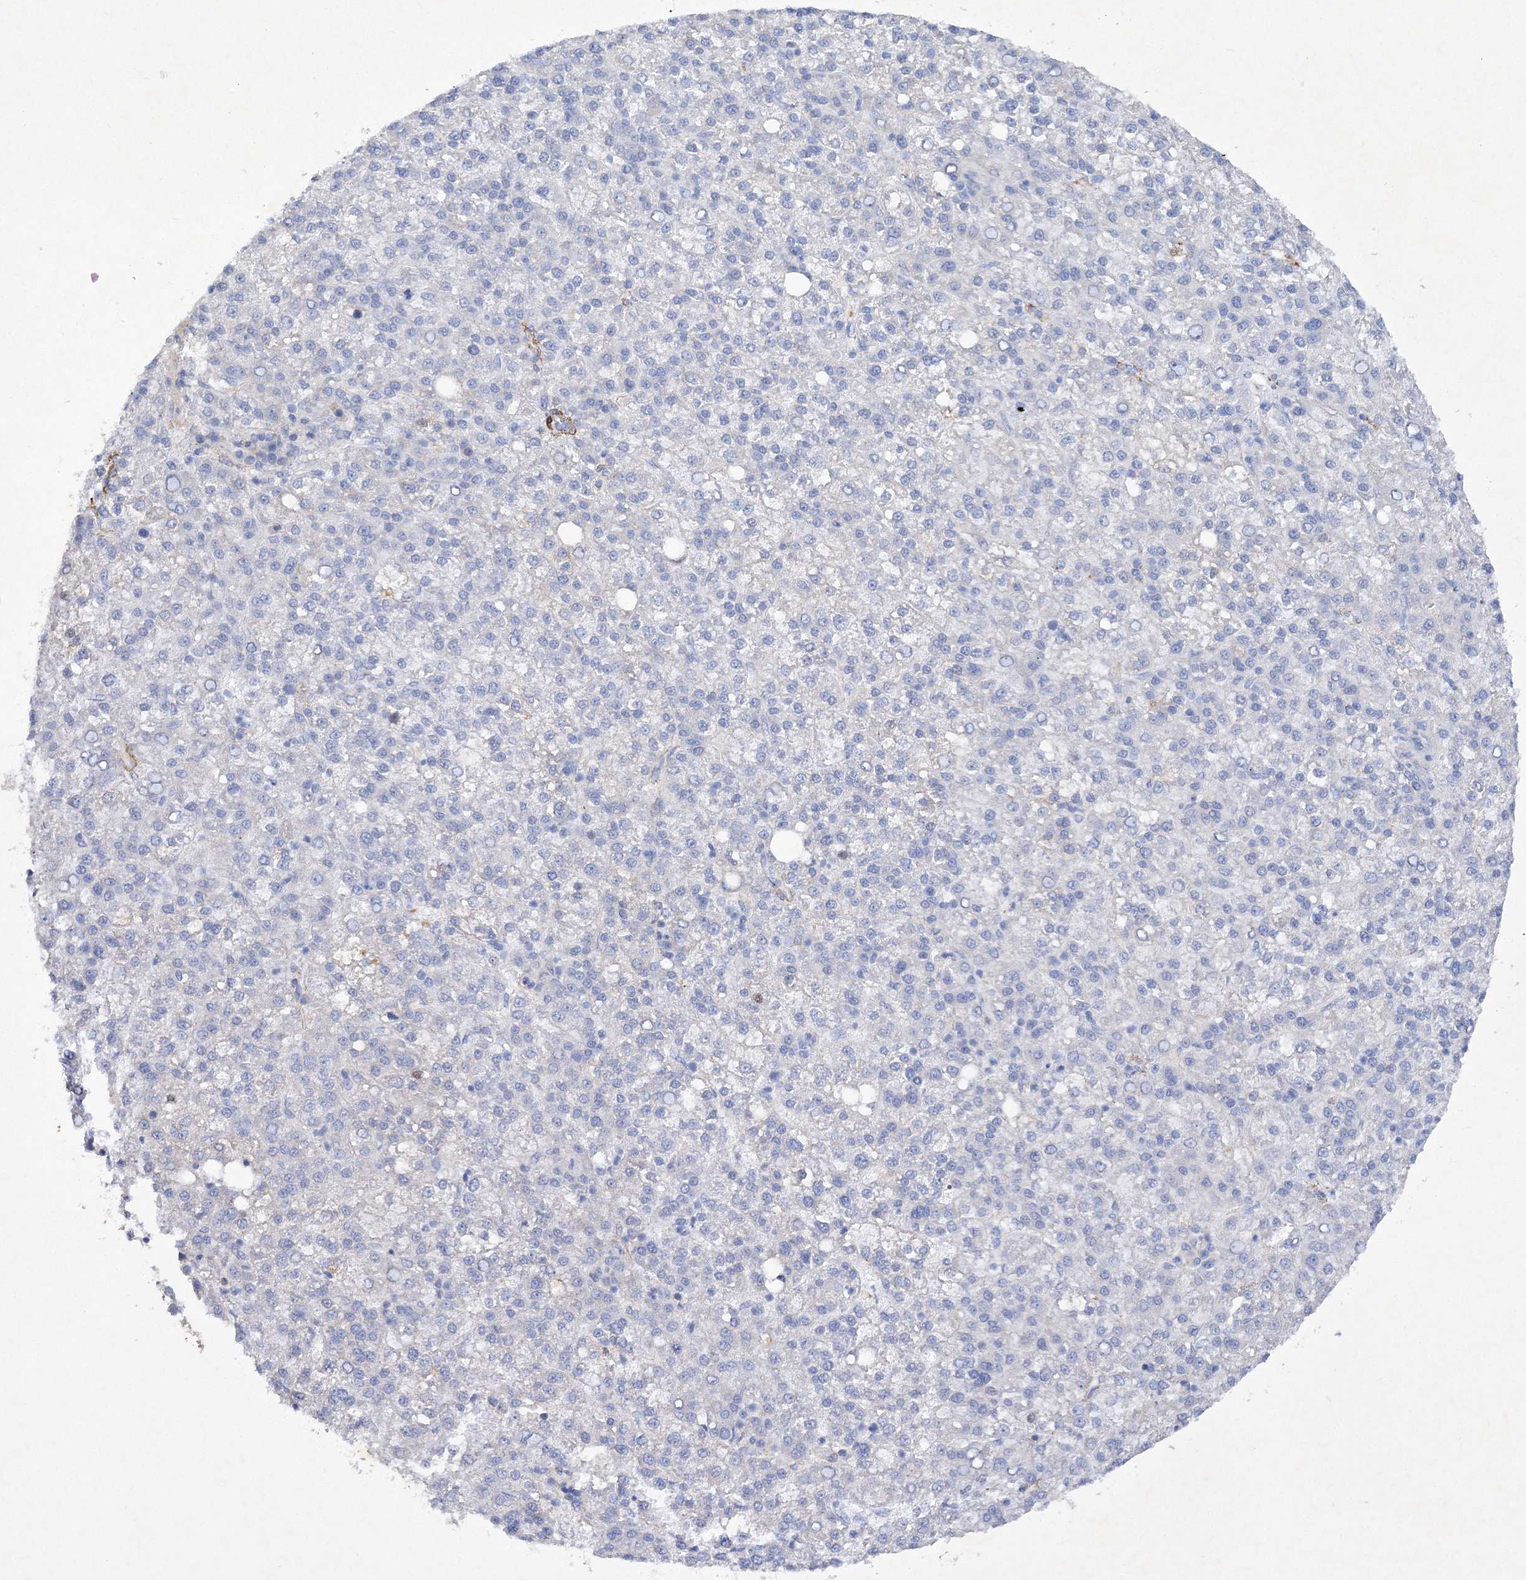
{"staining": {"intensity": "negative", "quantity": "none", "location": "none"}, "tissue": "liver cancer", "cell_type": "Tumor cells", "image_type": "cancer", "snomed": [{"axis": "morphology", "description": "Carcinoma, Hepatocellular, NOS"}, {"axis": "topography", "description": "Liver"}], "caption": "Immunohistochemistry of human liver cancer reveals no expression in tumor cells.", "gene": "RTN2", "patient": {"sex": "female", "age": 58}}